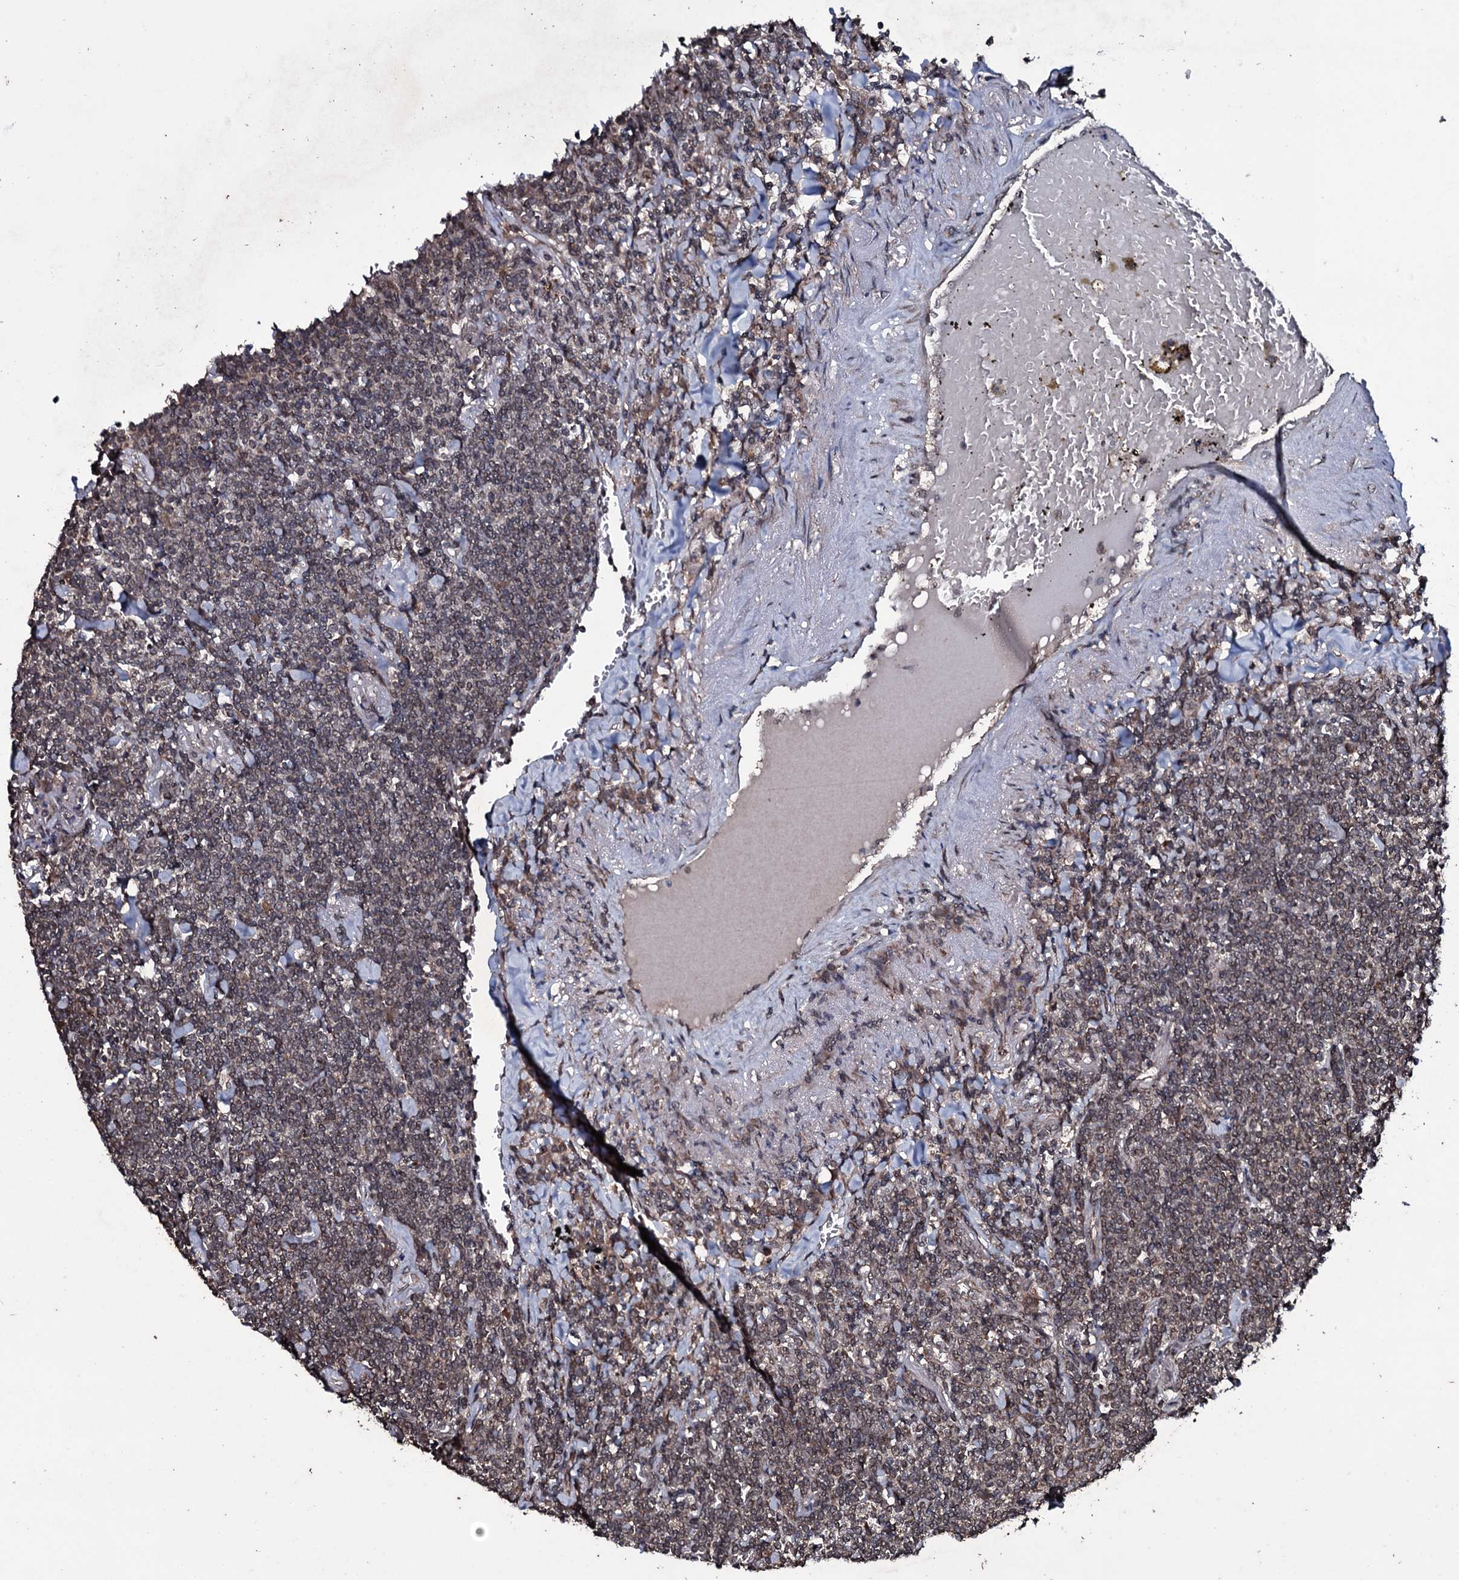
{"staining": {"intensity": "negative", "quantity": "none", "location": "none"}, "tissue": "lymphoma", "cell_type": "Tumor cells", "image_type": "cancer", "snomed": [{"axis": "morphology", "description": "Malignant lymphoma, non-Hodgkin's type, Low grade"}, {"axis": "topography", "description": "Lung"}], "caption": "Human lymphoma stained for a protein using immunohistochemistry (IHC) demonstrates no expression in tumor cells.", "gene": "MRPS31", "patient": {"sex": "female", "age": 71}}